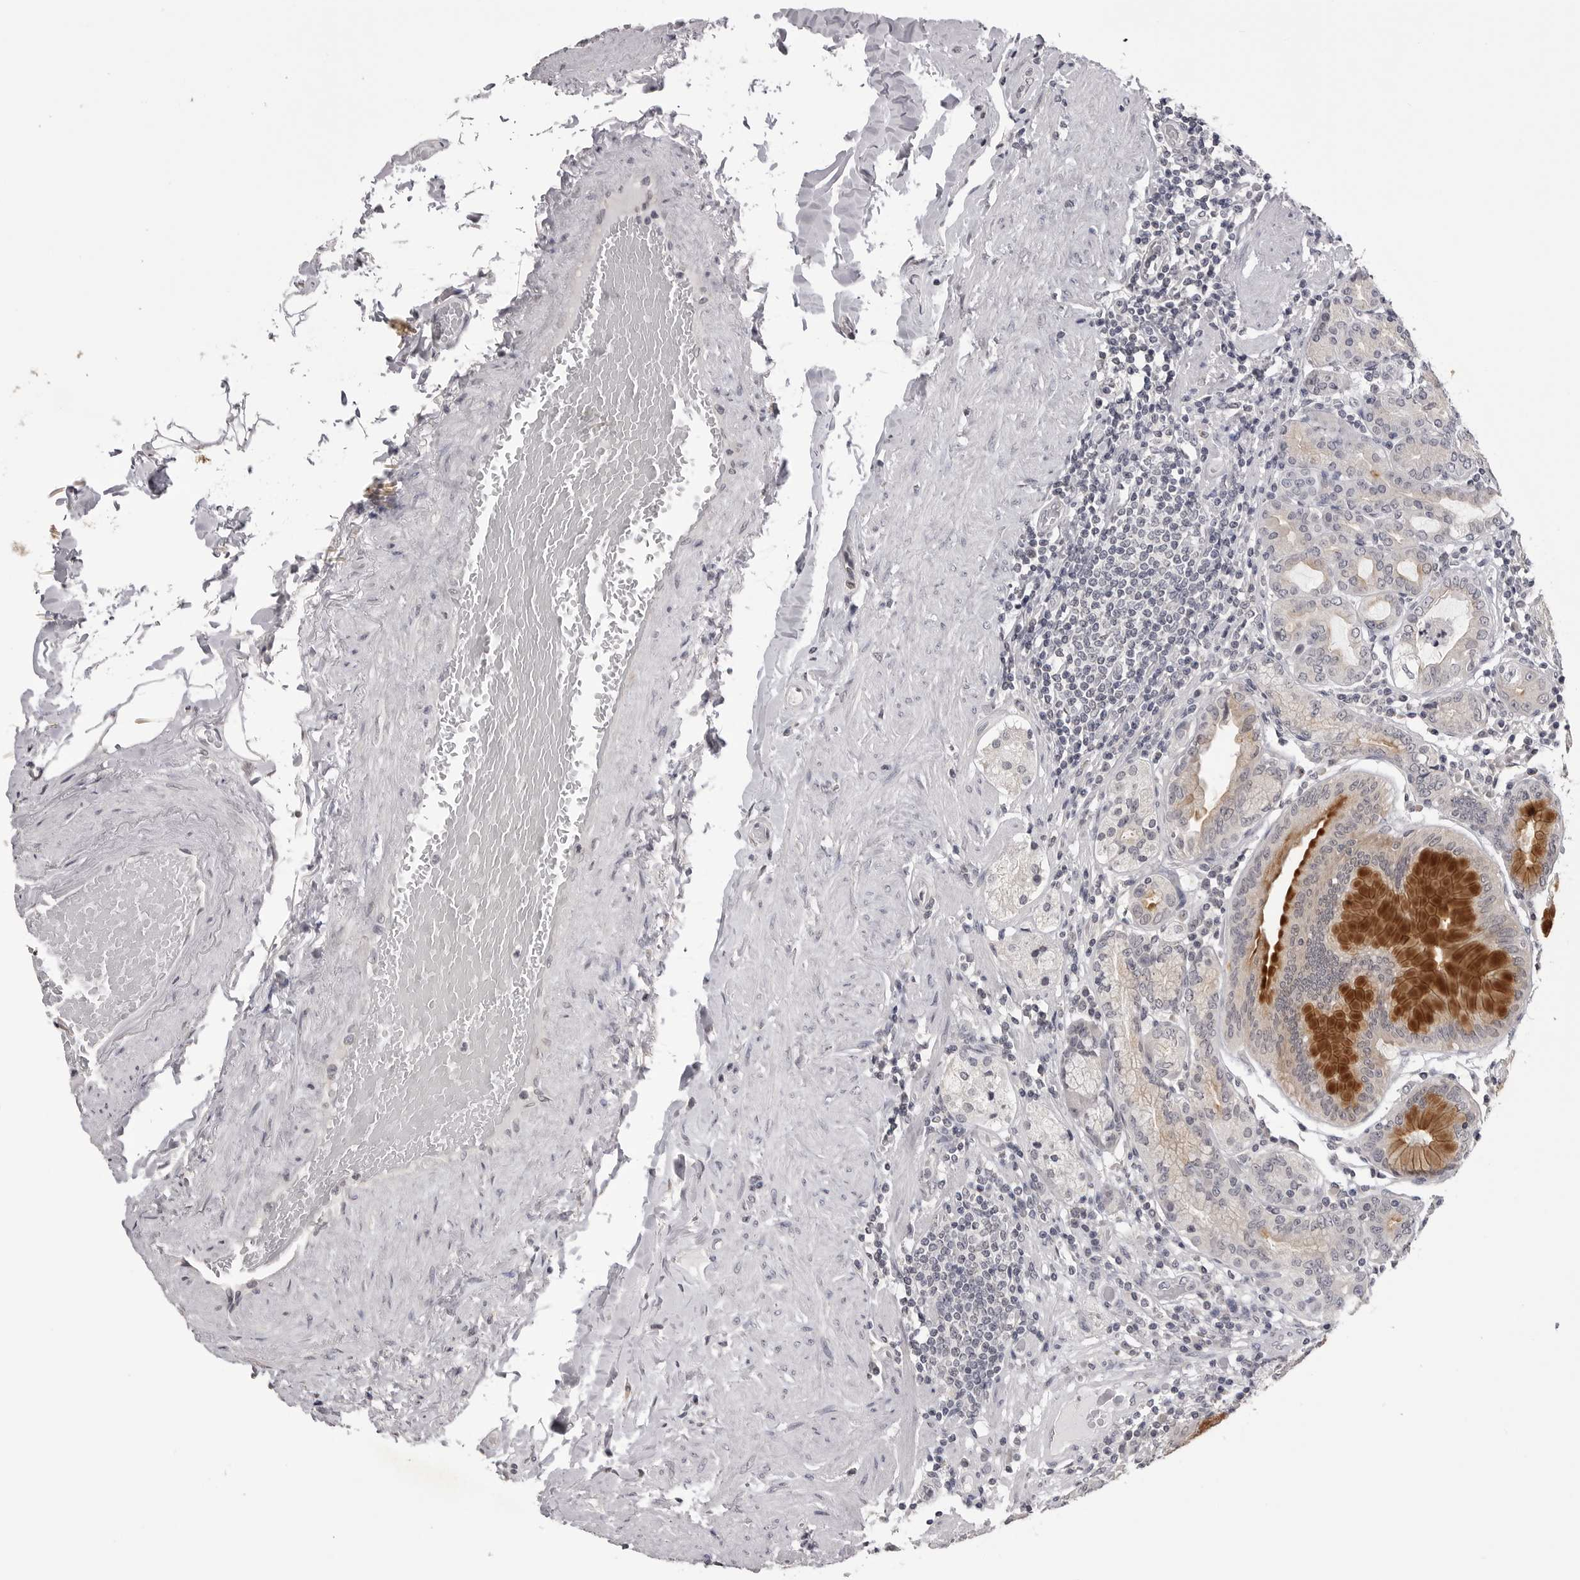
{"staining": {"intensity": "strong", "quantity": "25%-75%", "location": "cytoplasmic/membranous"}, "tissue": "stomach", "cell_type": "Glandular cells", "image_type": "normal", "snomed": [{"axis": "morphology", "description": "Normal tissue, NOS"}, {"axis": "topography", "description": "Stomach, lower"}], "caption": "This image displays unremarkable stomach stained with IHC to label a protein in brown. The cytoplasmic/membranous of glandular cells show strong positivity for the protein. Nuclei are counter-stained blue.", "gene": "GPN2", "patient": {"sex": "female", "age": 76}}